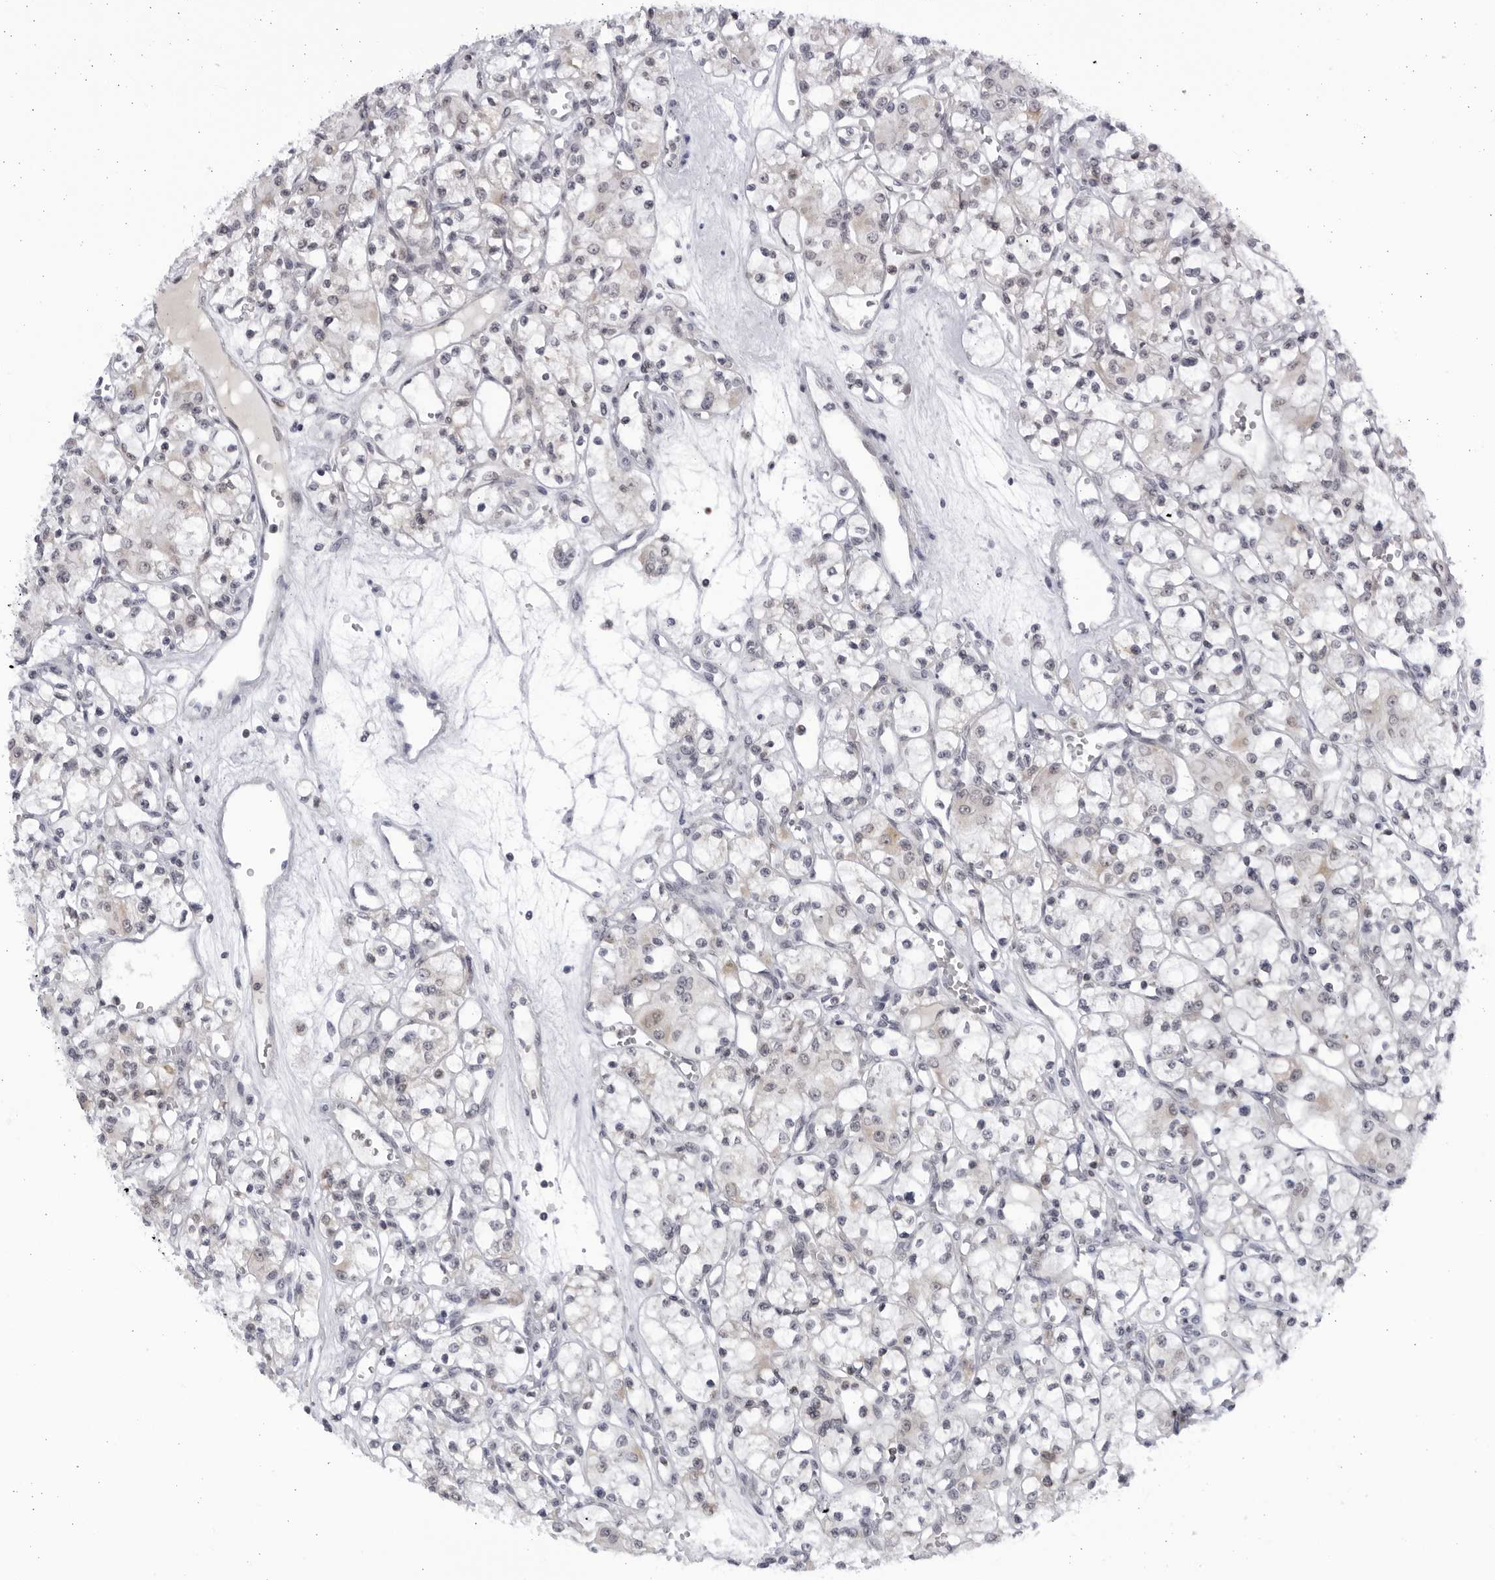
{"staining": {"intensity": "negative", "quantity": "none", "location": "none"}, "tissue": "renal cancer", "cell_type": "Tumor cells", "image_type": "cancer", "snomed": [{"axis": "morphology", "description": "Adenocarcinoma, NOS"}, {"axis": "topography", "description": "Kidney"}], "caption": "Photomicrograph shows no protein staining in tumor cells of renal cancer (adenocarcinoma) tissue.", "gene": "SLC25A22", "patient": {"sex": "female", "age": 59}}